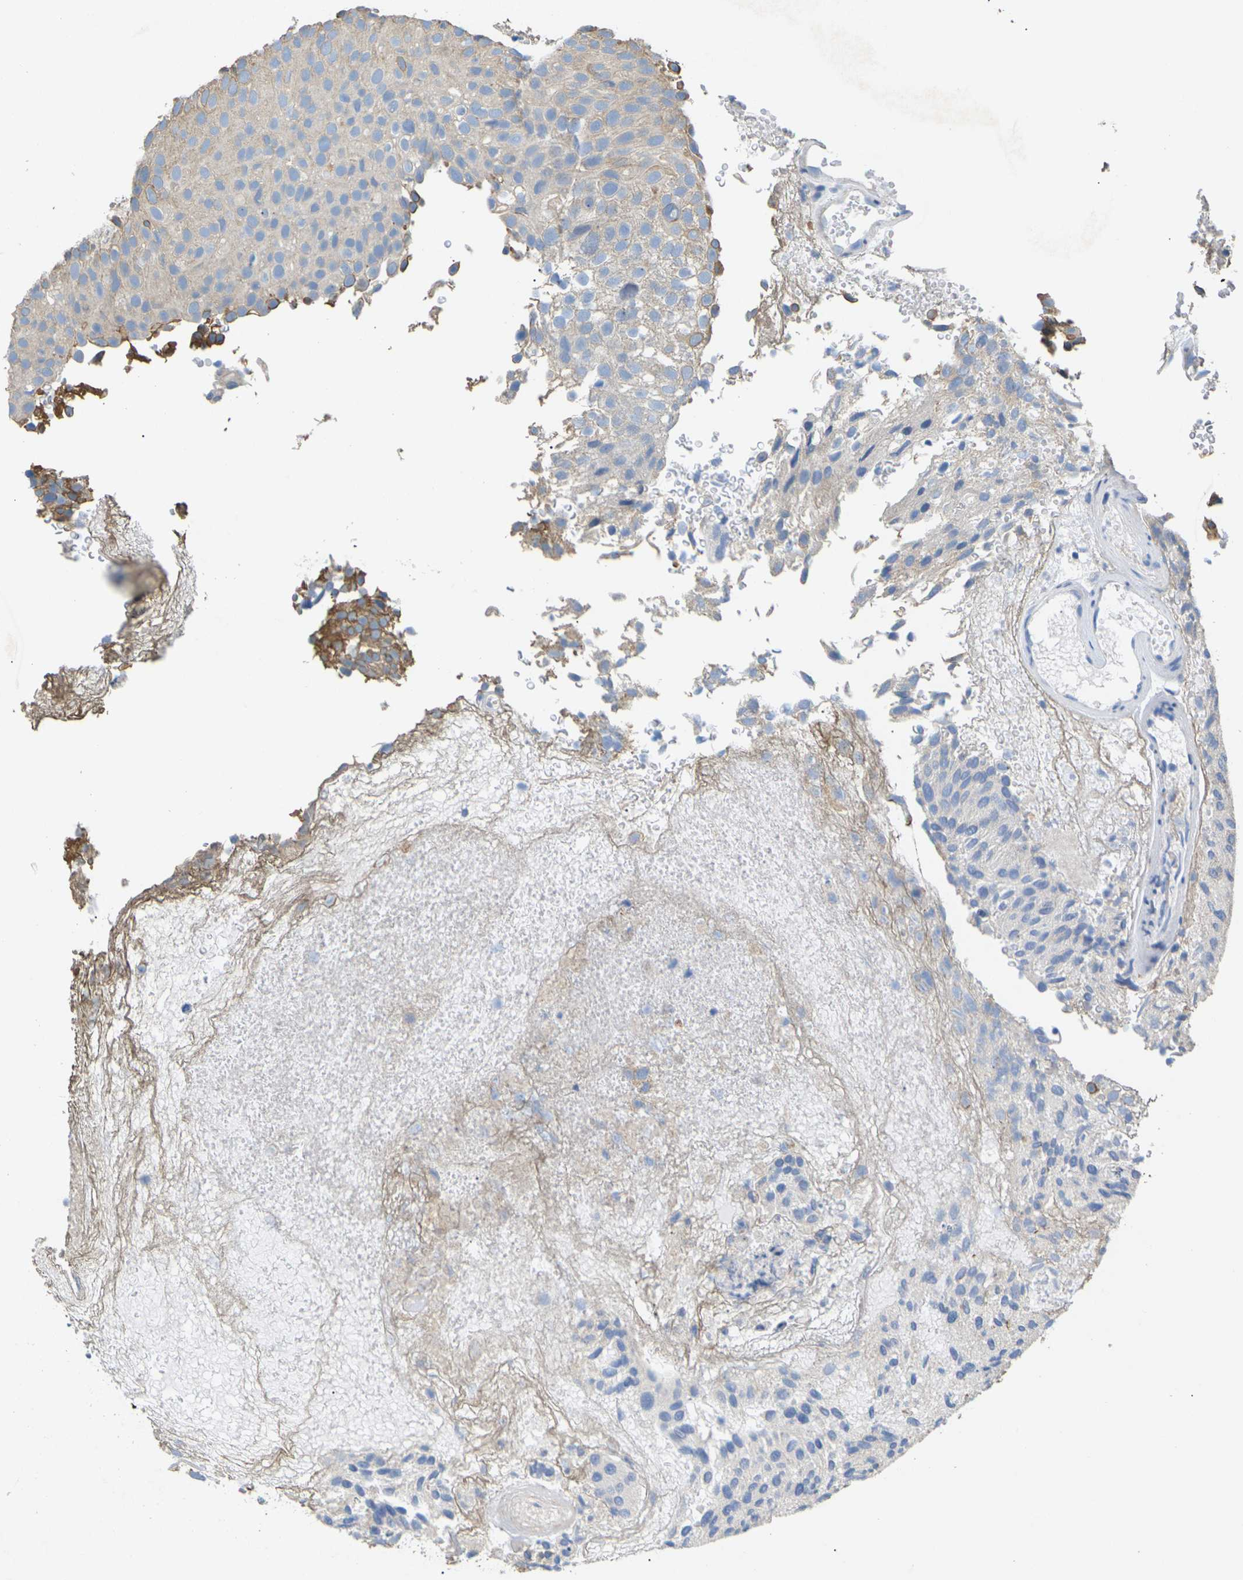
{"staining": {"intensity": "moderate", "quantity": "25%-75%", "location": "cytoplasmic/membranous"}, "tissue": "urothelial cancer", "cell_type": "Tumor cells", "image_type": "cancer", "snomed": [{"axis": "morphology", "description": "Urothelial carcinoma, Low grade"}, {"axis": "topography", "description": "Urinary bladder"}], "caption": "Tumor cells reveal medium levels of moderate cytoplasmic/membranous expression in about 25%-75% of cells in low-grade urothelial carcinoma. Immunohistochemistry stains the protein in brown and the nuclei are stained blue.", "gene": "KLHDC8B", "patient": {"sex": "male", "age": 78}}